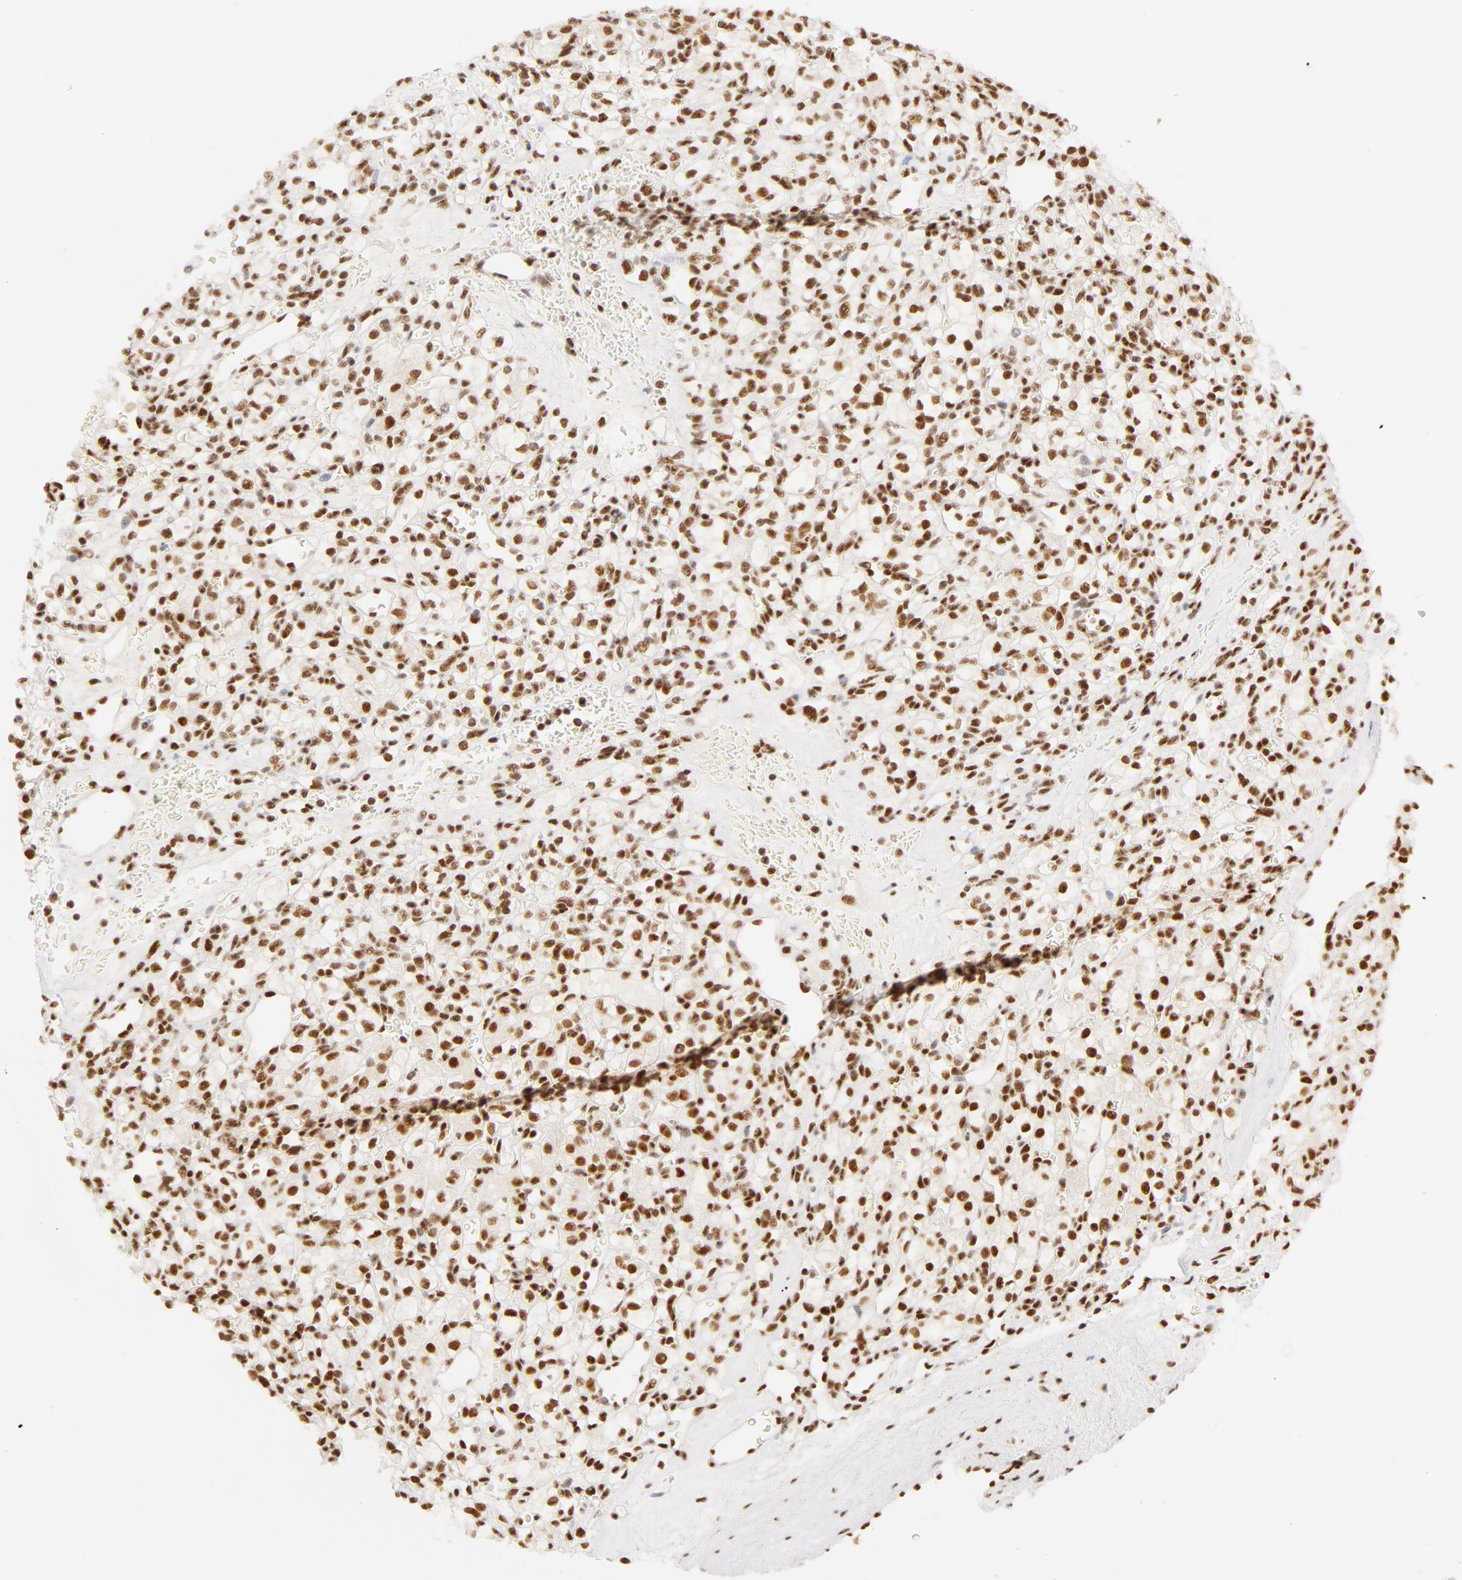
{"staining": {"intensity": "moderate", "quantity": ">75%", "location": "nuclear"}, "tissue": "renal cancer", "cell_type": "Tumor cells", "image_type": "cancer", "snomed": [{"axis": "morphology", "description": "Adenocarcinoma, NOS"}, {"axis": "topography", "description": "Kidney"}], "caption": "Protein staining reveals moderate nuclear positivity in approximately >75% of tumor cells in renal cancer. Immunohistochemistry (ihc) stains the protein in brown and the nuclei are stained blue.", "gene": "RBM39", "patient": {"sex": "female", "age": 62}}